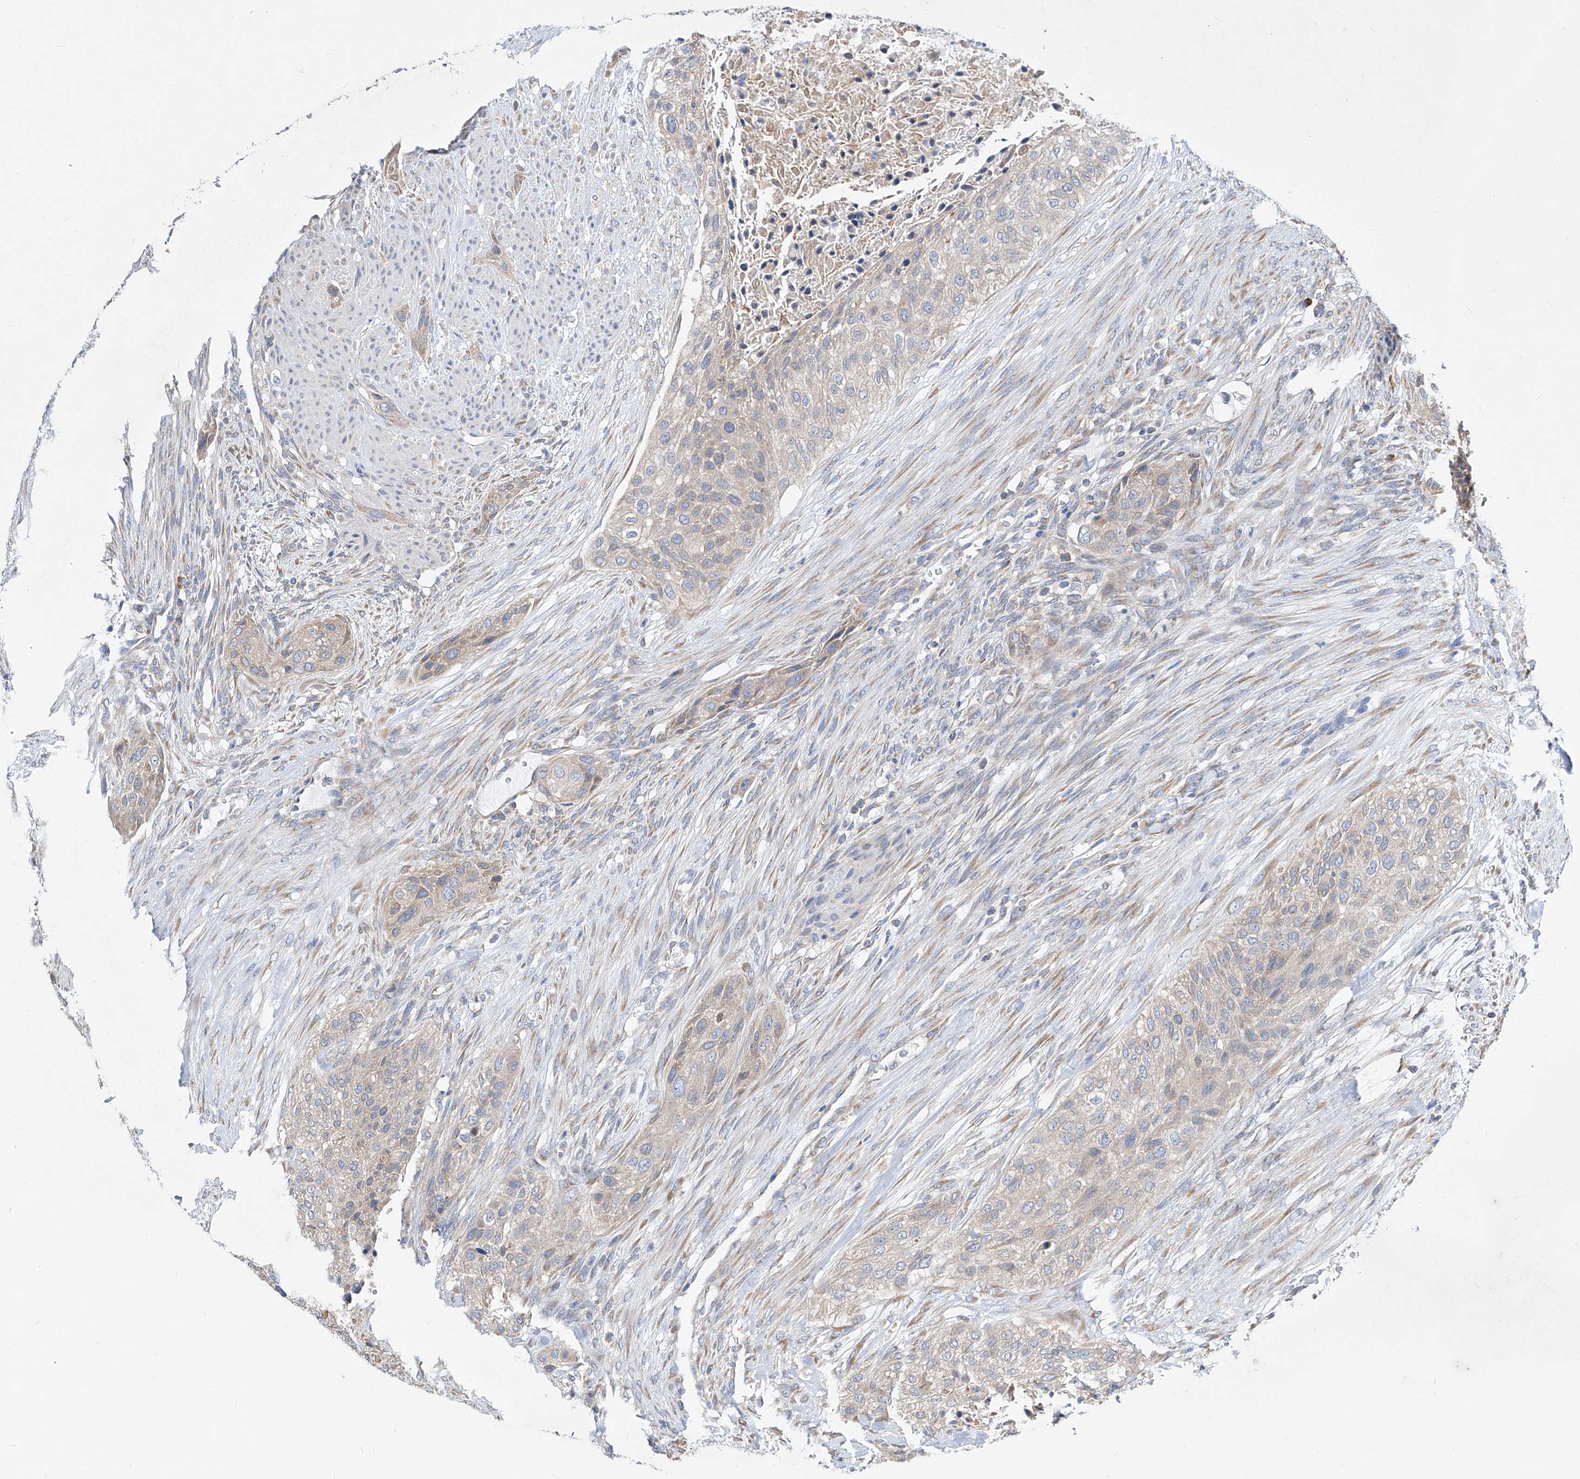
{"staining": {"intensity": "weak", "quantity": "25%-75%", "location": "cytoplasmic/membranous"}, "tissue": "urothelial cancer", "cell_type": "Tumor cells", "image_type": "cancer", "snomed": [{"axis": "morphology", "description": "Urothelial carcinoma, High grade"}, {"axis": "topography", "description": "Urinary bladder"}], "caption": "Immunohistochemical staining of human urothelial cancer exhibits low levels of weak cytoplasmic/membranous positivity in approximately 25%-75% of tumor cells. The protein is shown in brown color, while the nuclei are stained blue.", "gene": "UFL1", "patient": {"sex": "male", "age": 35}}